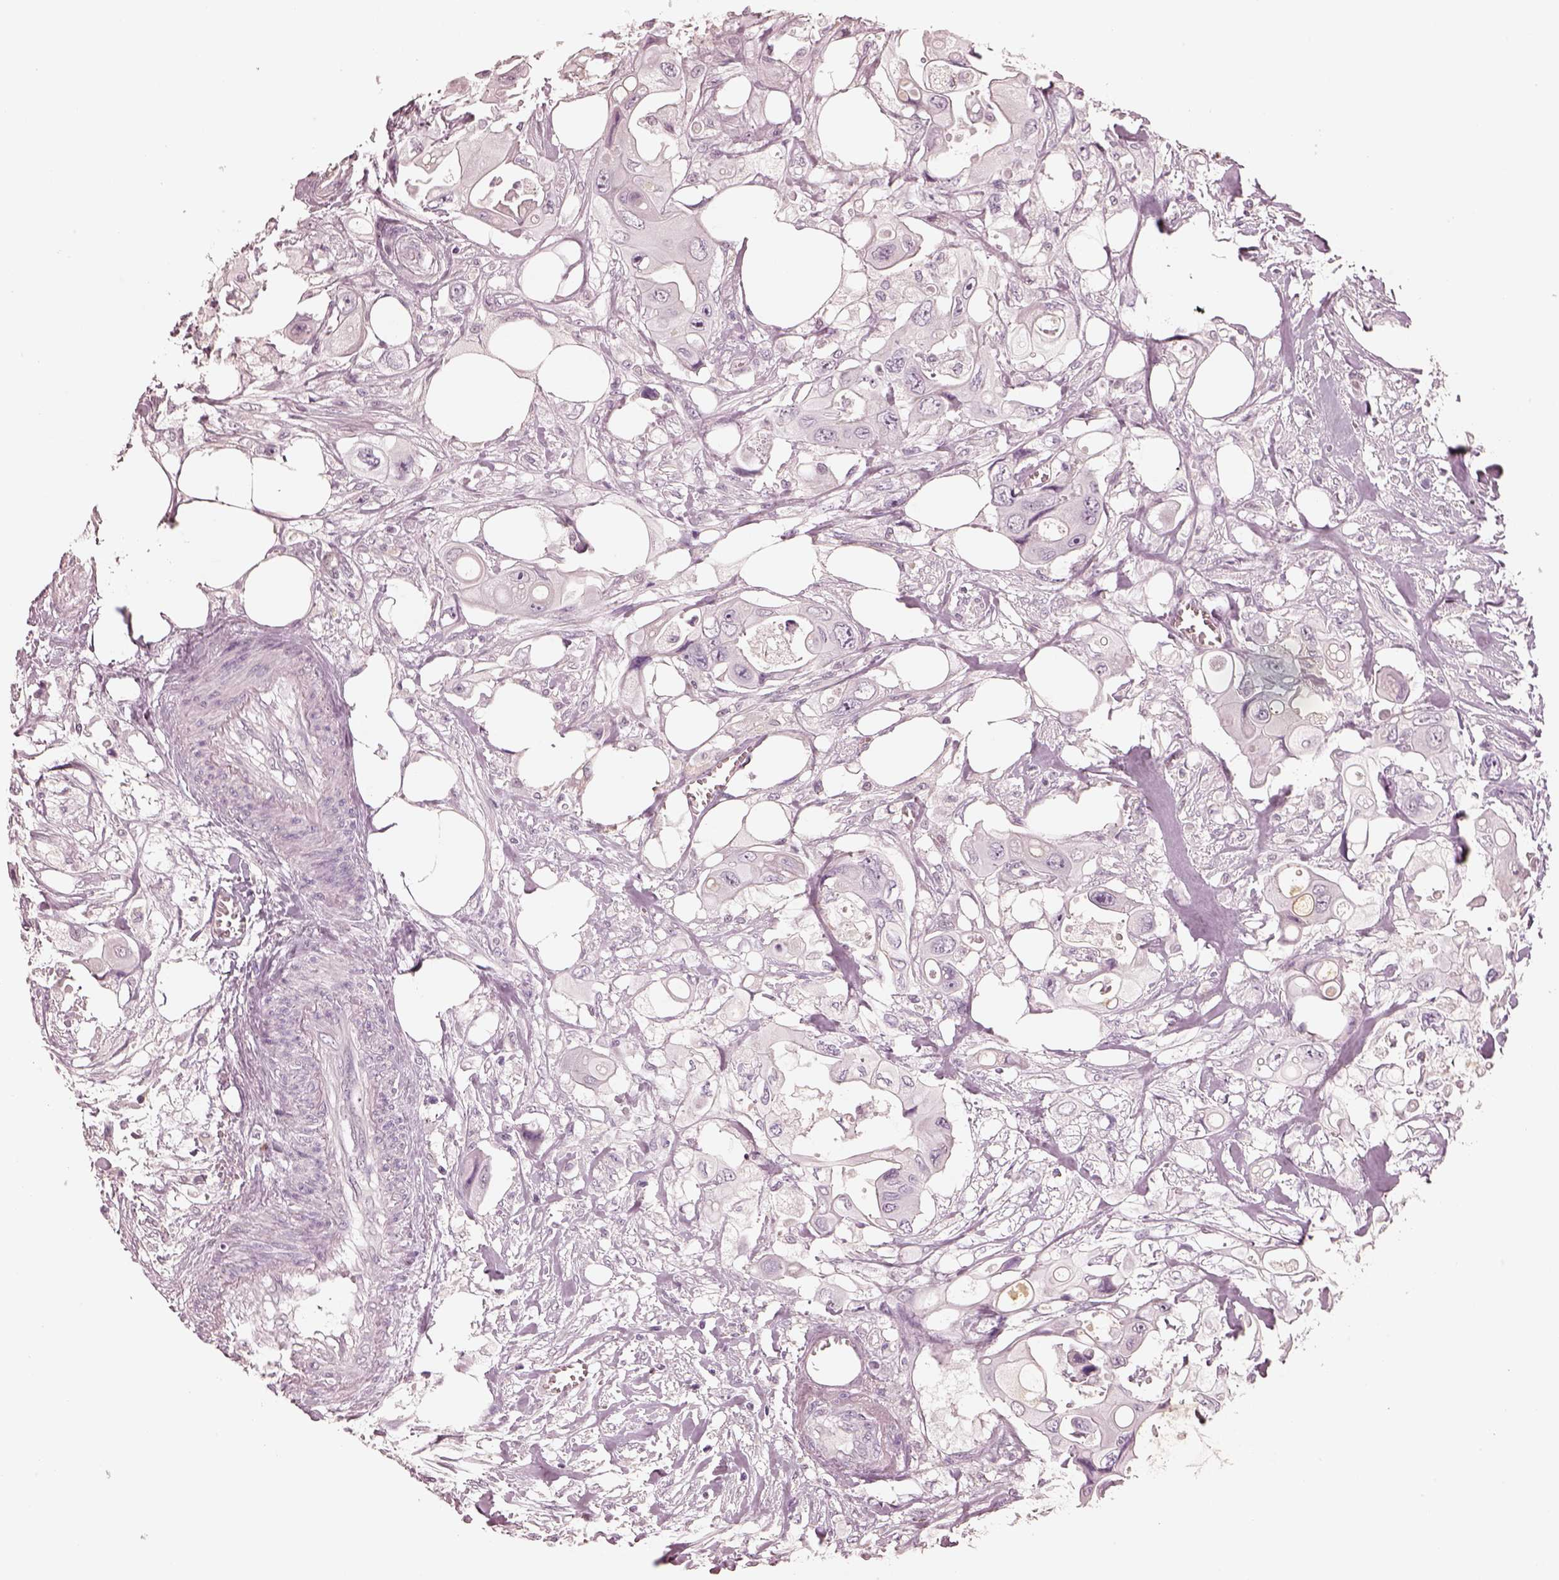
{"staining": {"intensity": "negative", "quantity": "none", "location": "none"}, "tissue": "colorectal cancer", "cell_type": "Tumor cells", "image_type": "cancer", "snomed": [{"axis": "morphology", "description": "Adenocarcinoma, NOS"}, {"axis": "topography", "description": "Rectum"}], "caption": "An image of human colorectal adenocarcinoma is negative for staining in tumor cells.", "gene": "EGR4", "patient": {"sex": "male", "age": 63}}